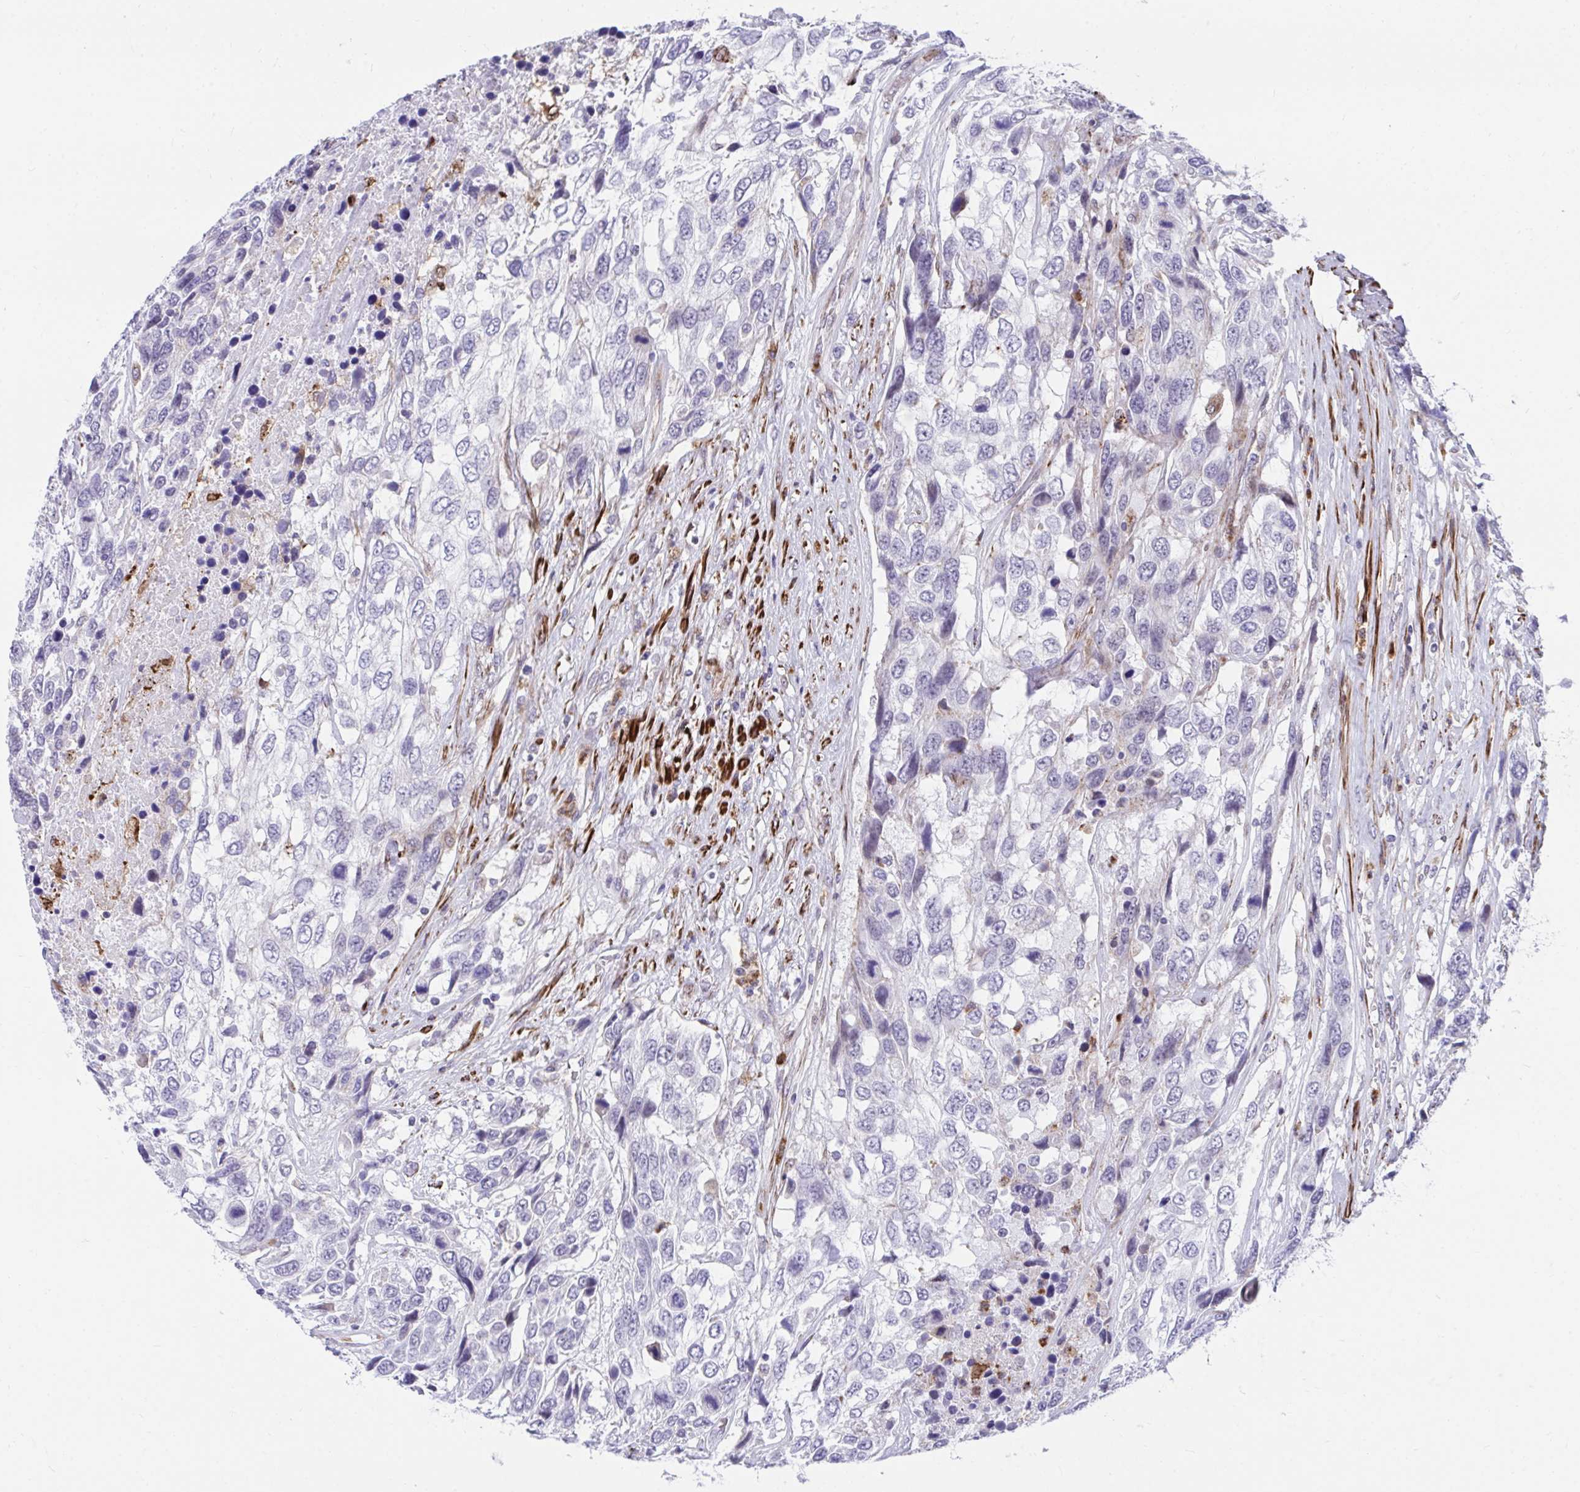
{"staining": {"intensity": "negative", "quantity": "none", "location": "none"}, "tissue": "urothelial cancer", "cell_type": "Tumor cells", "image_type": "cancer", "snomed": [{"axis": "morphology", "description": "Urothelial carcinoma, High grade"}, {"axis": "topography", "description": "Urinary bladder"}], "caption": "There is no significant expression in tumor cells of urothelial cancer.", "gene": "CSTB", "patient": {"sex": "female", "age": 70}}